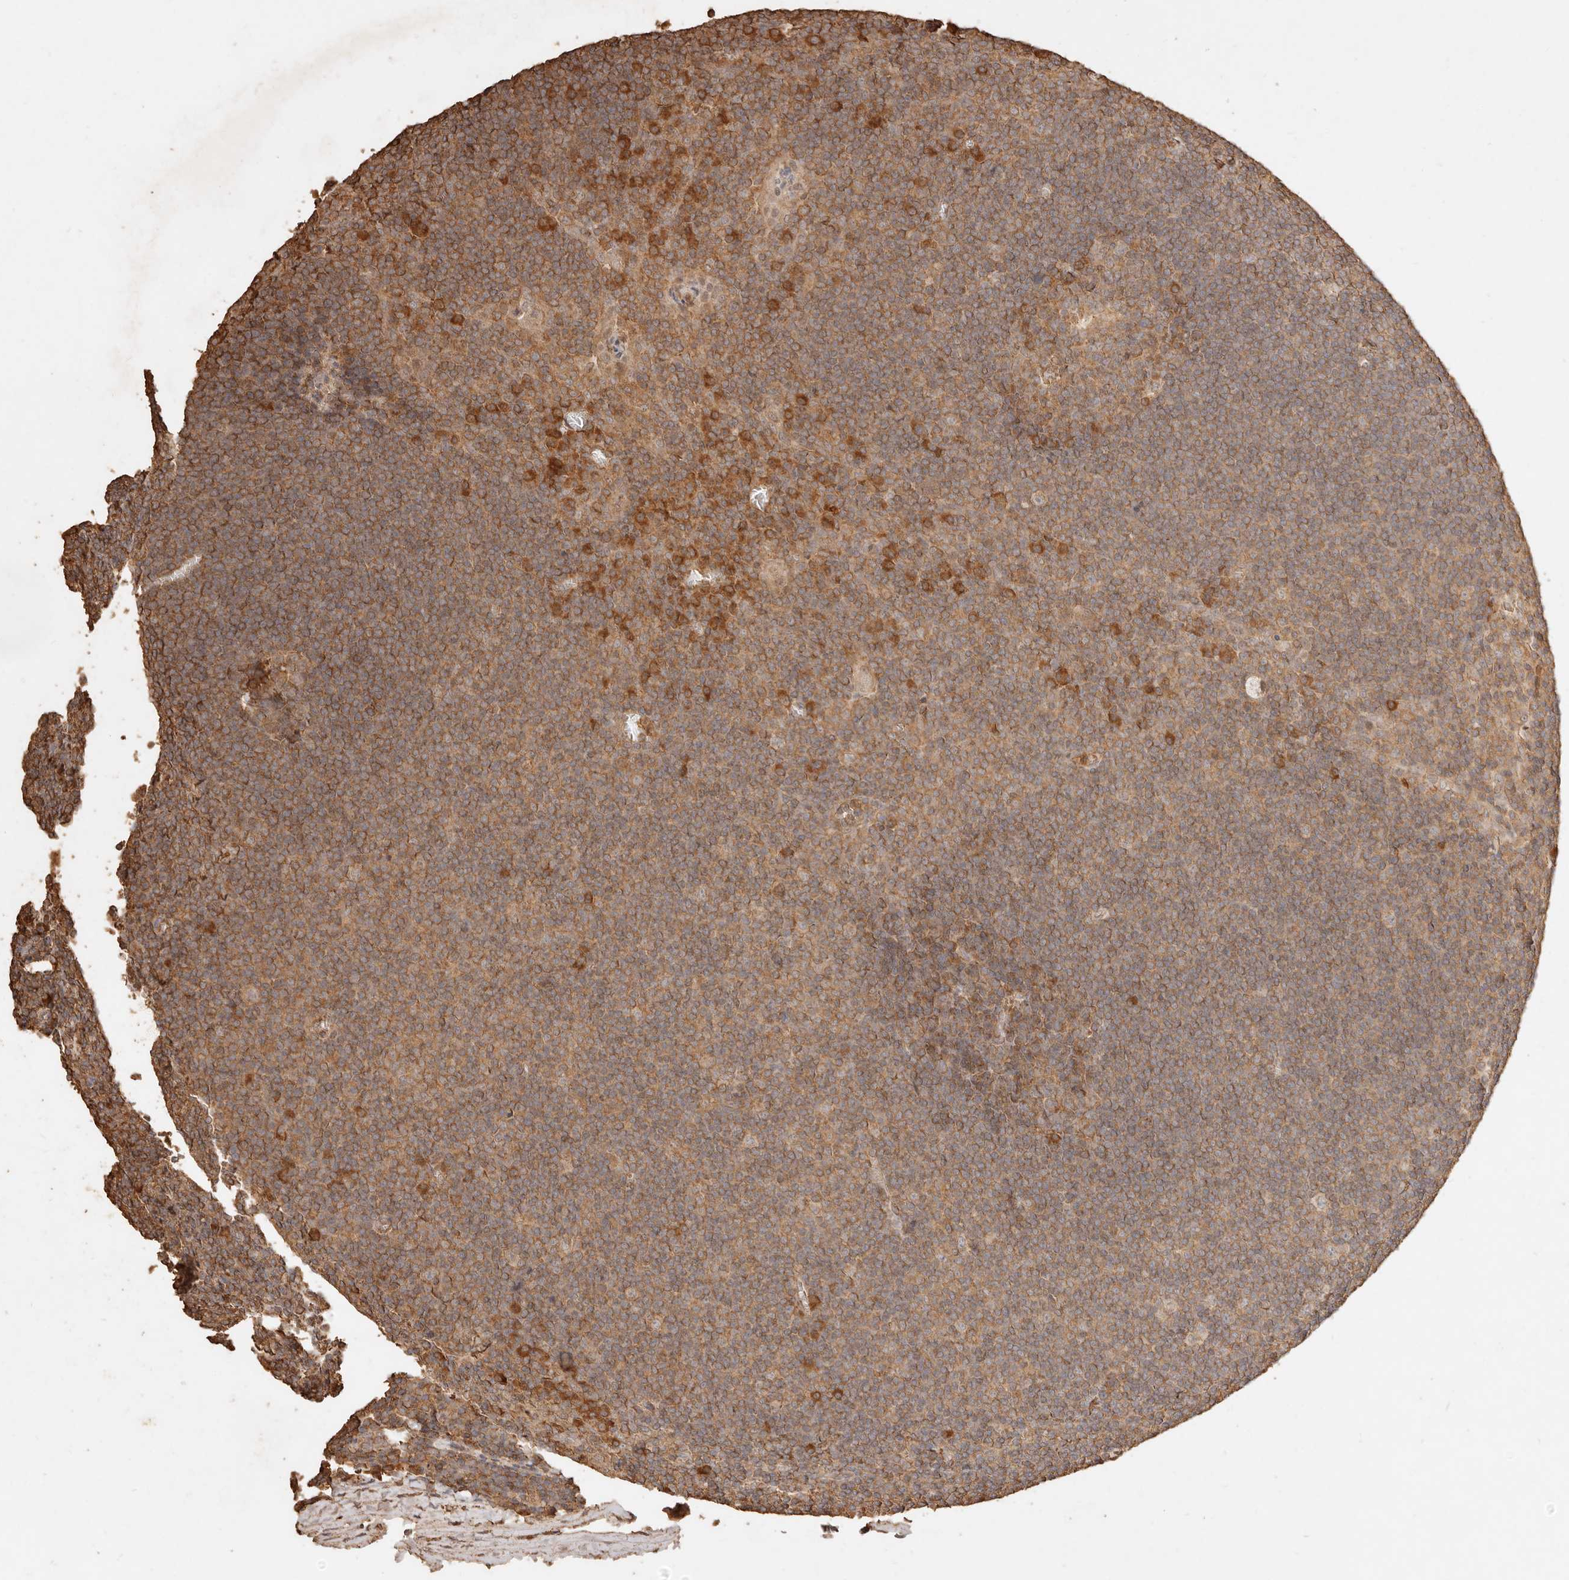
{"staining": {"intensity": "moderate", "quantity": ">75%", "location": "cytoplasmic/membranous"}, "tissue": "tonsil", "cell_type": "Germinal center cells", "image_type": "normal", "snomed": [{"axis": "morphology", "description": "Normal tissue, NOS"}, {"axis": "topography", "description": "Tonsil"}], "caption": "Unremarkable tonsil displays moderate cytoplasmic/membranous positivity in about >75% of germinal center cells, visualized by immunohistochemistry.", "gene": "FAM180B", "patient": {"sex": "male", "age": 37}}